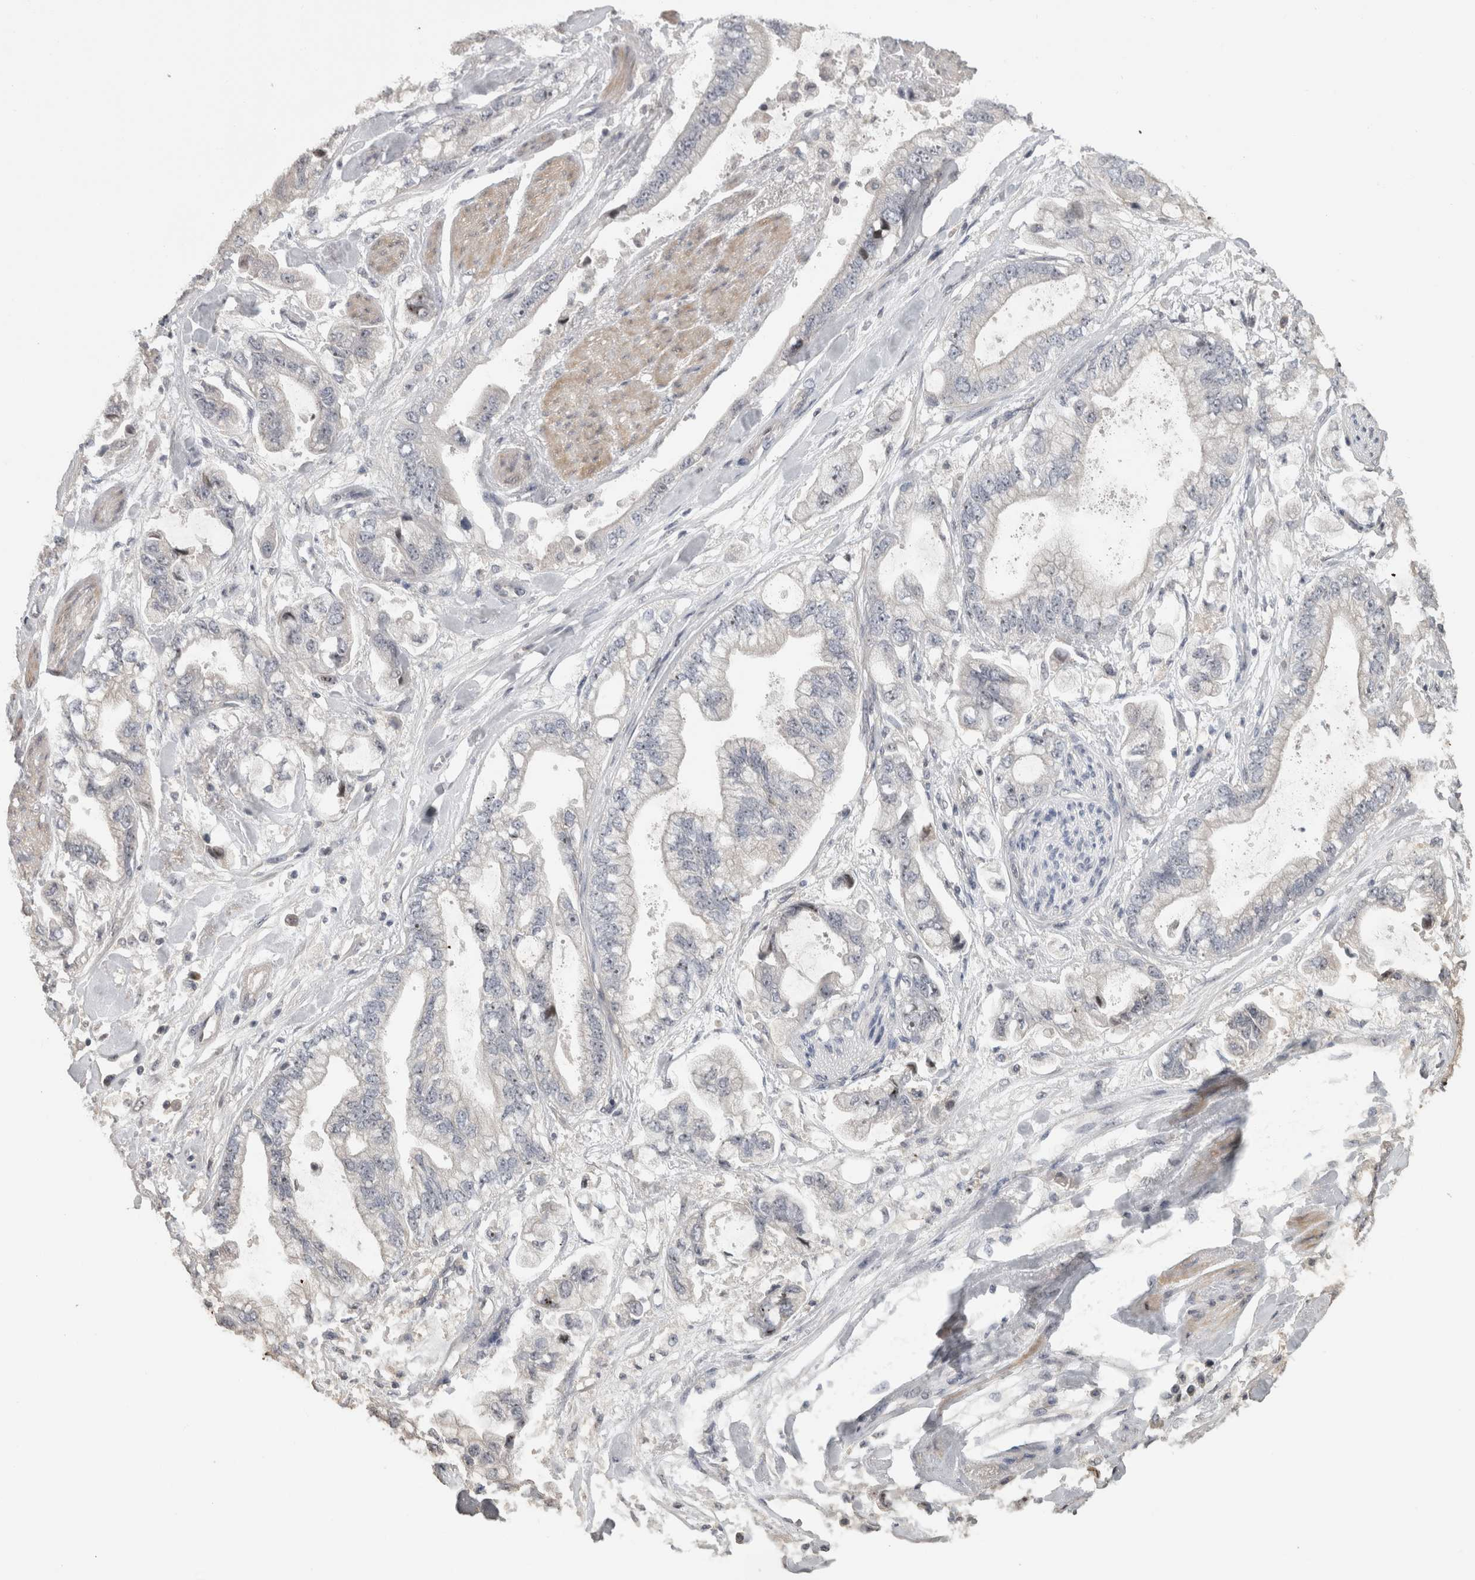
{"staining": {"intensity": "negative", "quantity": "none", "location": "none"}, "tissue": "stomach cancer", "cell_type": "Tumor cells", "image_type": "cancer", "snomed": [{"axis": "morphology", "description": "Normal tissue, NOS"}, {"axis": "morphology", "description": "Adenocarcinoma, NOS"}, {"axis": "topography", "description": "Stomach"}], "caption": "Micrograph shows no significant protein positivity in tumor cells of stomach adenocarcinoma.", "gene": "RBM28", "patient": {"sex": "male", "age": 62}}